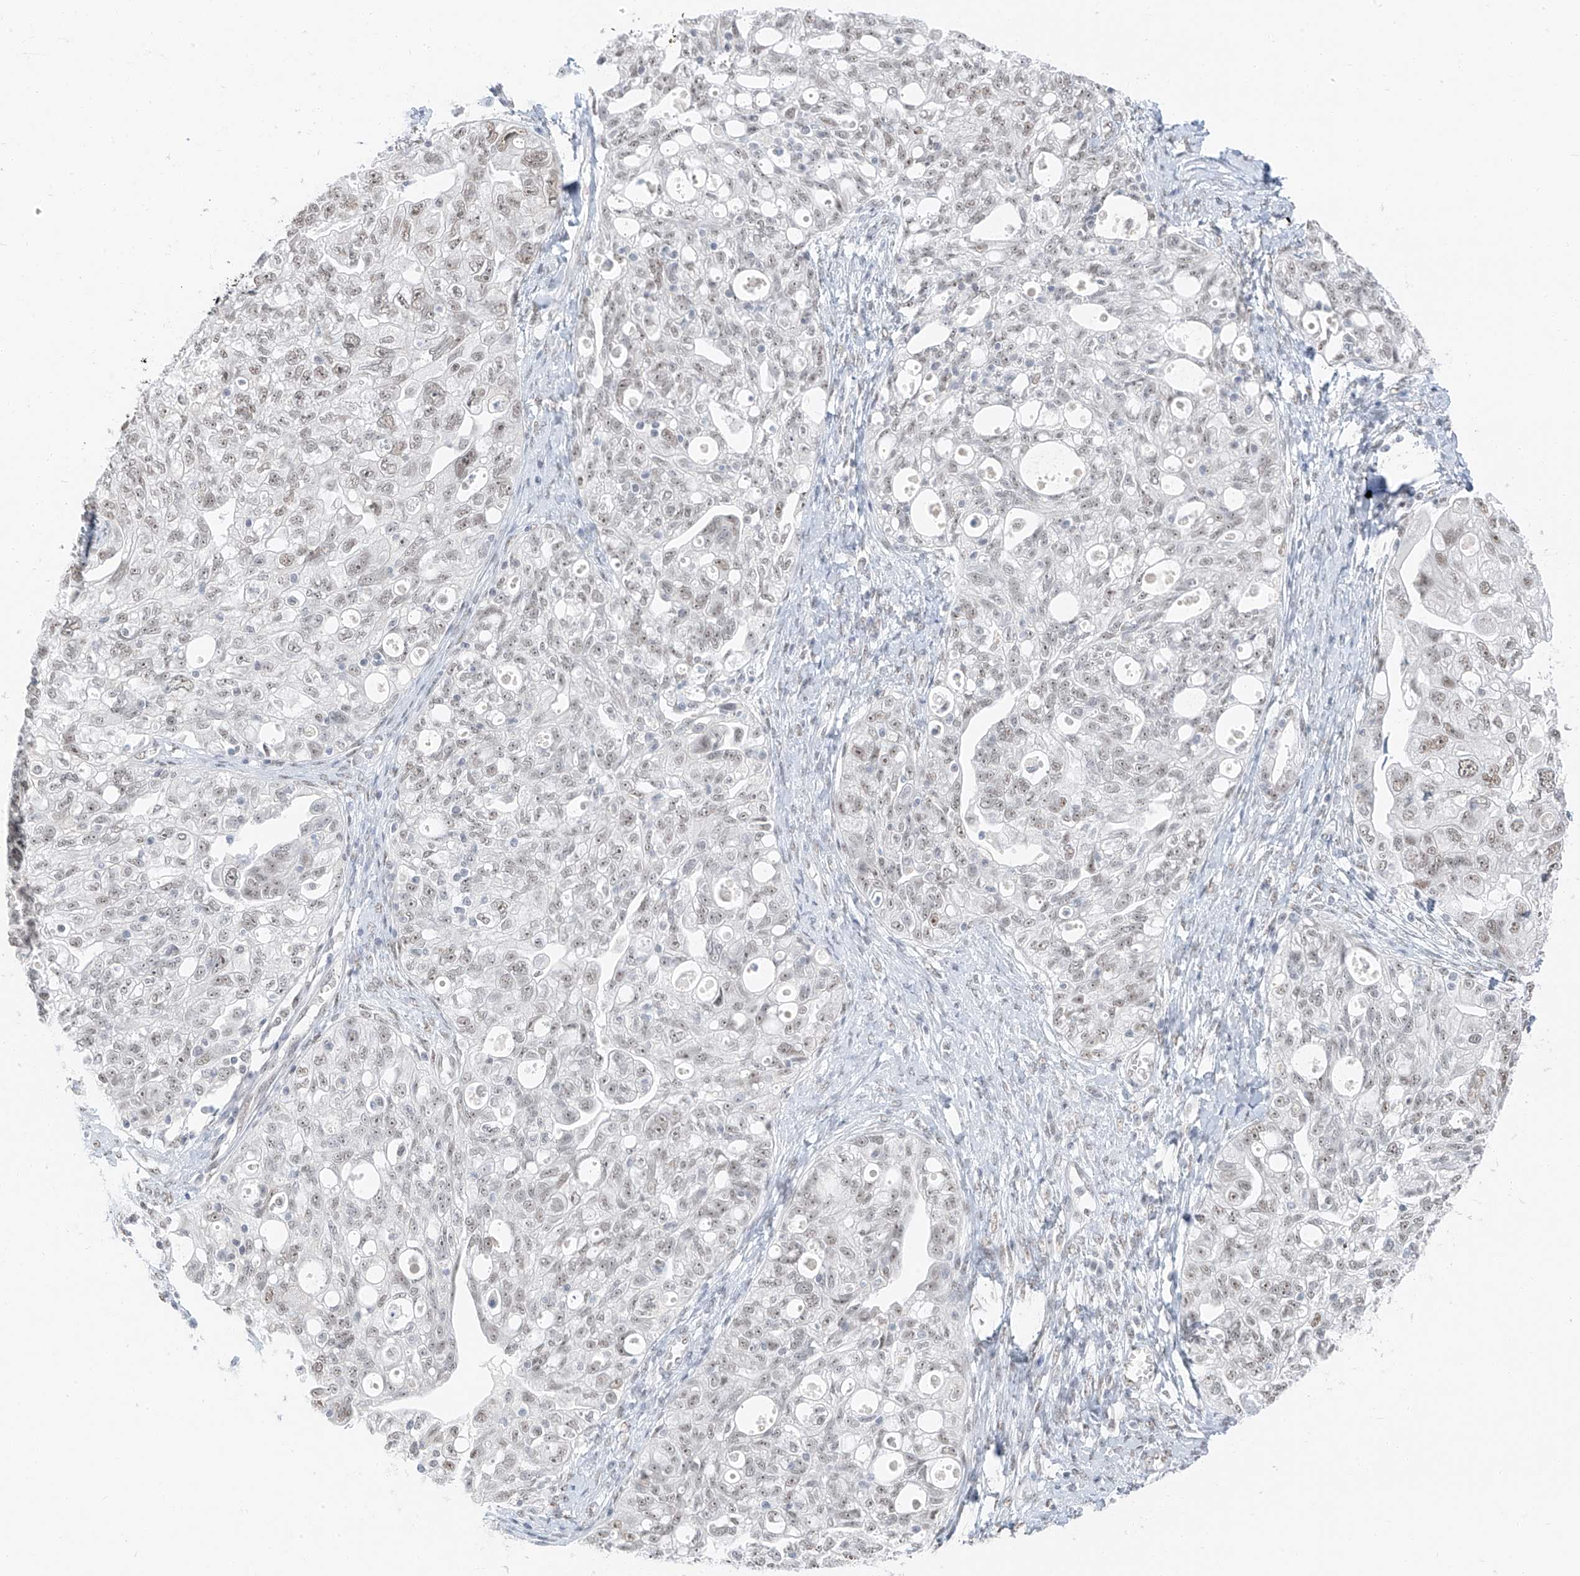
{"staining": {"intensity": "weak", "quantity": "25%-75%", "location": "nuclear"}, "tissue": "ovarian cancer", "cell_type": "Tumor cells", "image_type": "cancer", "snomed": [{"axis": "morphology", "description": "Carcinoma, NOS"}, {"axis": "morphology", "description": "Cystadenocarcinoma, serous, NOS"}, {"axis": "topography", "description": "Ovary"}], "caption": "Ovarian cancer stained with immunohistochemistry exhibits weak nuclear expression in approximately 25%-75% of tumor cells.", "gene": "PGC", "patient": {"sex": "female", "age": 69}}